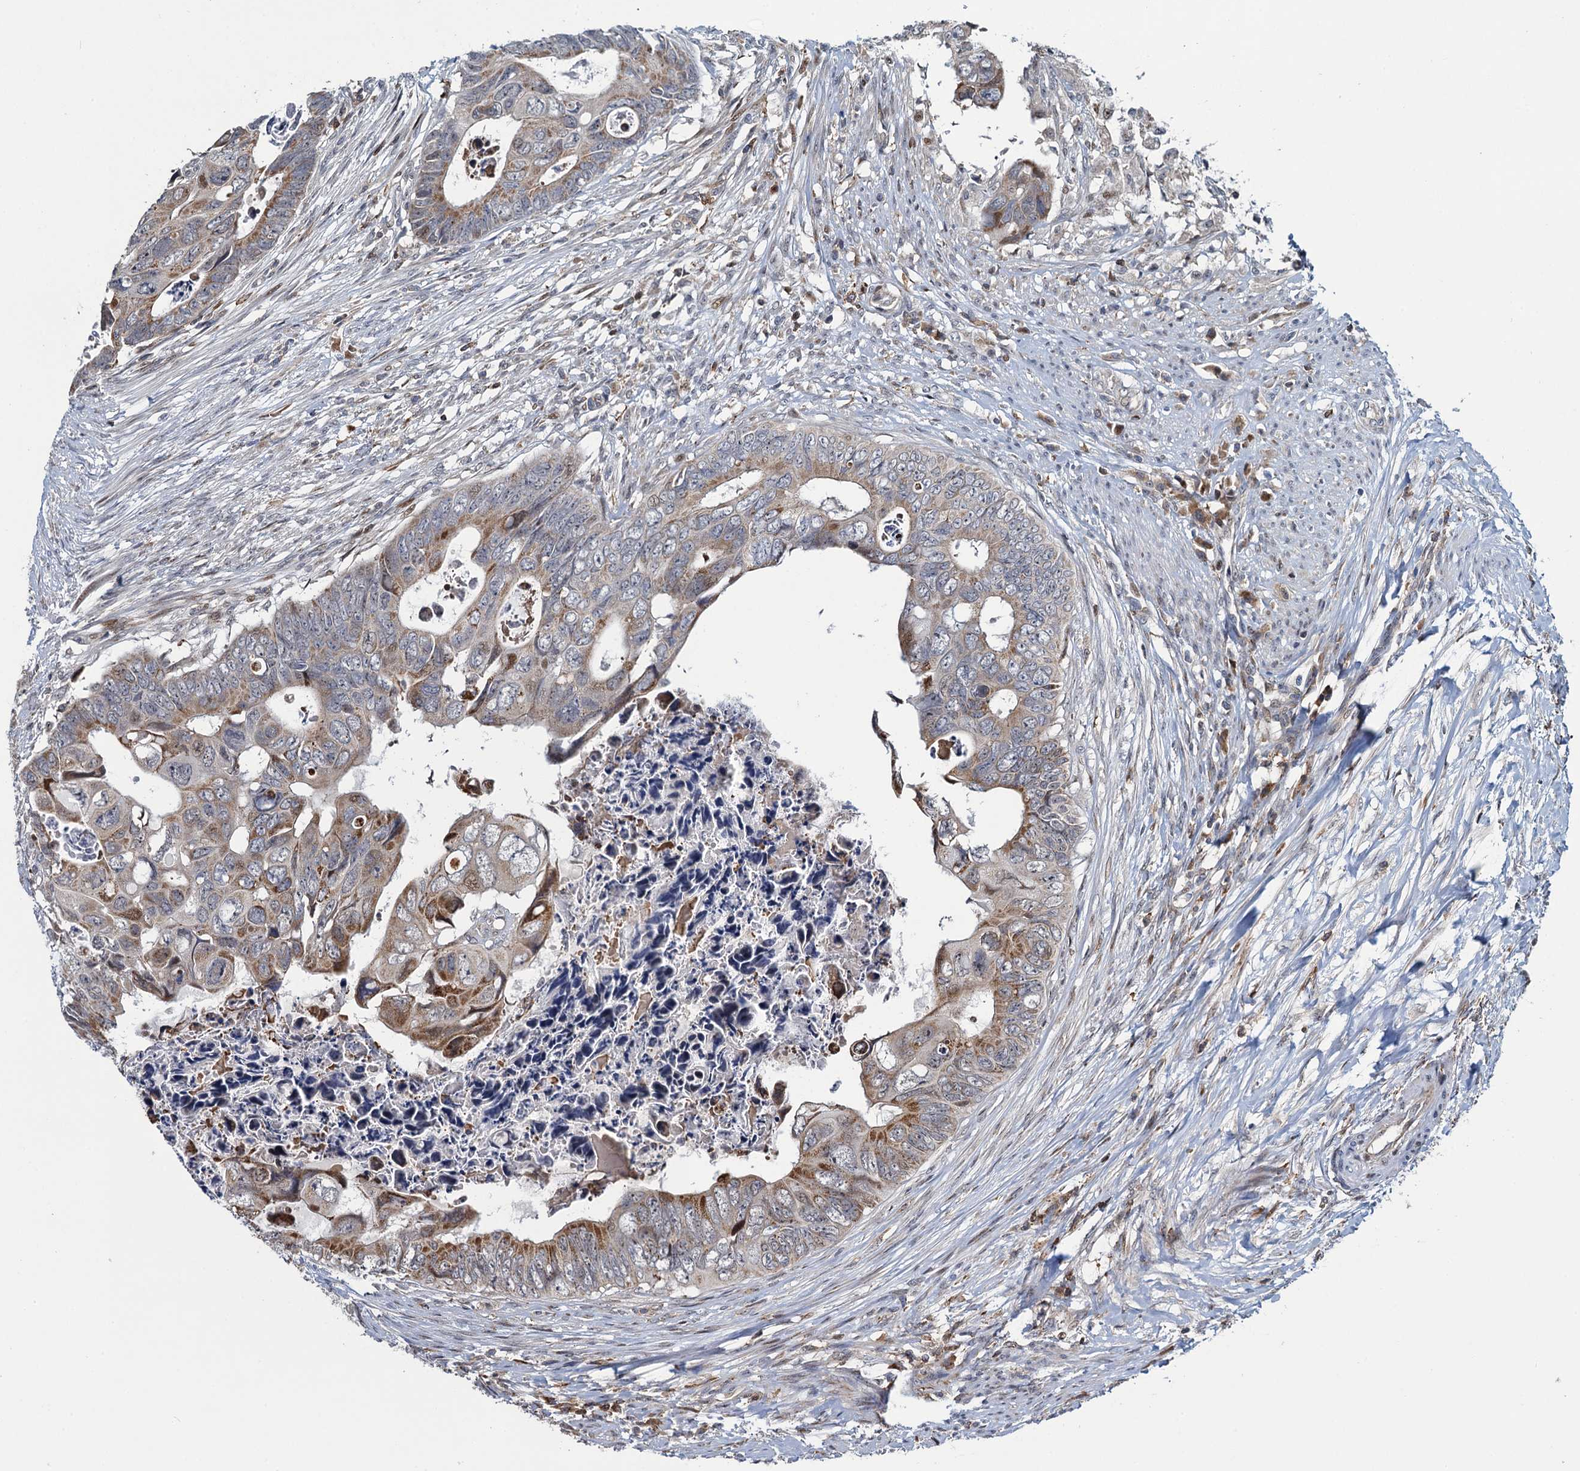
{"staining": {"intensity": "moderate", "quantity": "25%-75%", "location": "cytoplasmic/membranous"}, "tissue": "colorectal cancer", "cell_type": "Tumor cells", "image_type": "cancer", "snomed": [{"axis": "morphology", "description": "Adenocarcinoma, NOS"}, {"axis": "topography", "description": "Rectum"}], "caption": "Tumor cells demonstrate medium levels of moderate cytoplasmic/membranous positivity in about 25%-75% of cells in human colorectal adenocarcinoma.", "gene": "CCDC102A", "patient": {"sex": "female", "age": 78}}